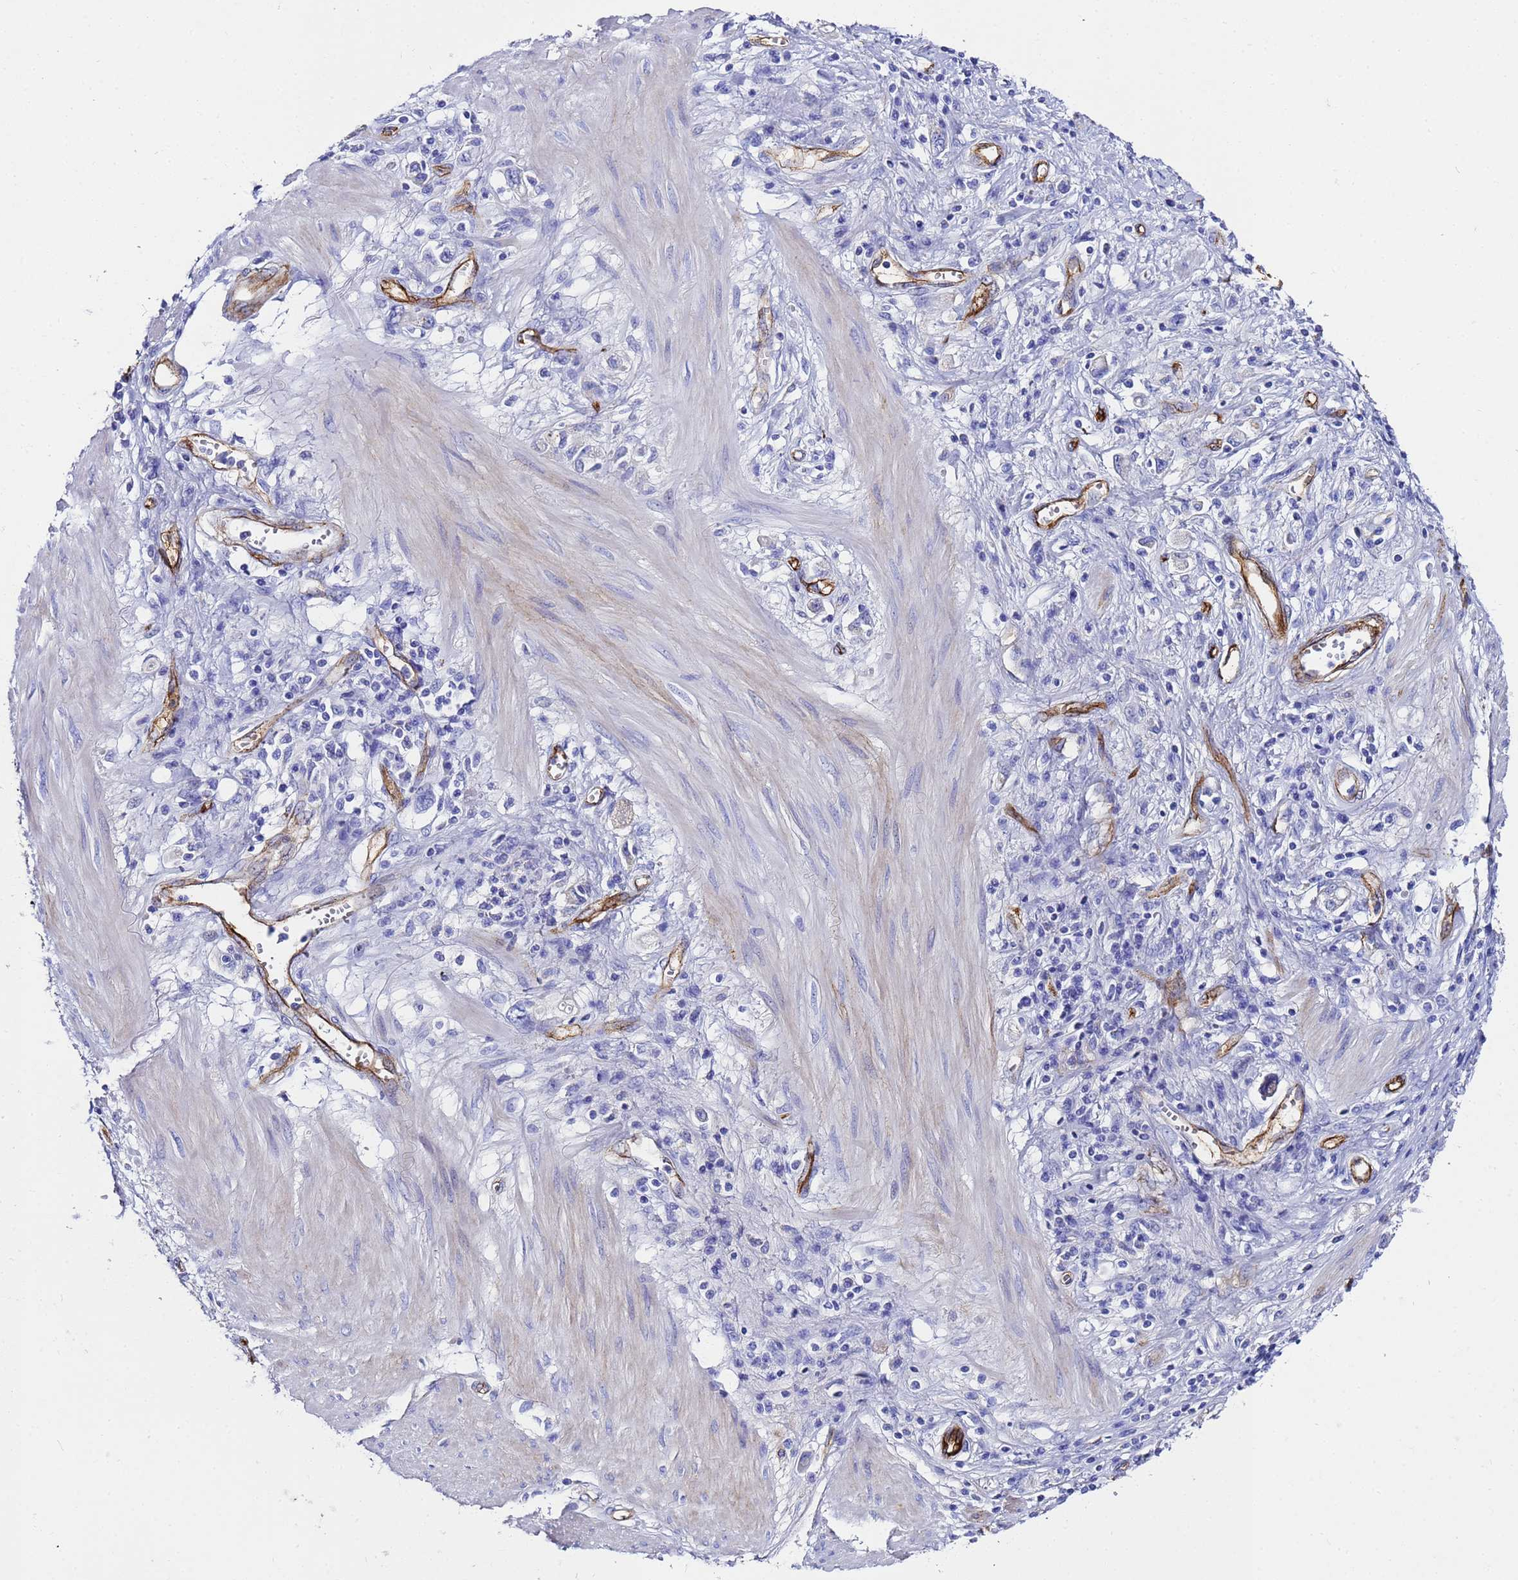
{"staining": {"intensity": "negative", "quantity": "none", "location": "none"}, "tissue": "stomach cancer", "cell_type": "Tumor cells", "image_type": "cancer", "snomed": [{"axis": "morphology", "description": "Adenocarcinoma, NOS"}, {"axis": "topography", "description": "Stomach"}], "caption": "Stomach cancer was stained to show a protein in brown. There is no significant positivity in tumor cells.", "gene": "ADIPOQ", "patient": {"sex": "female", "age": 76}}